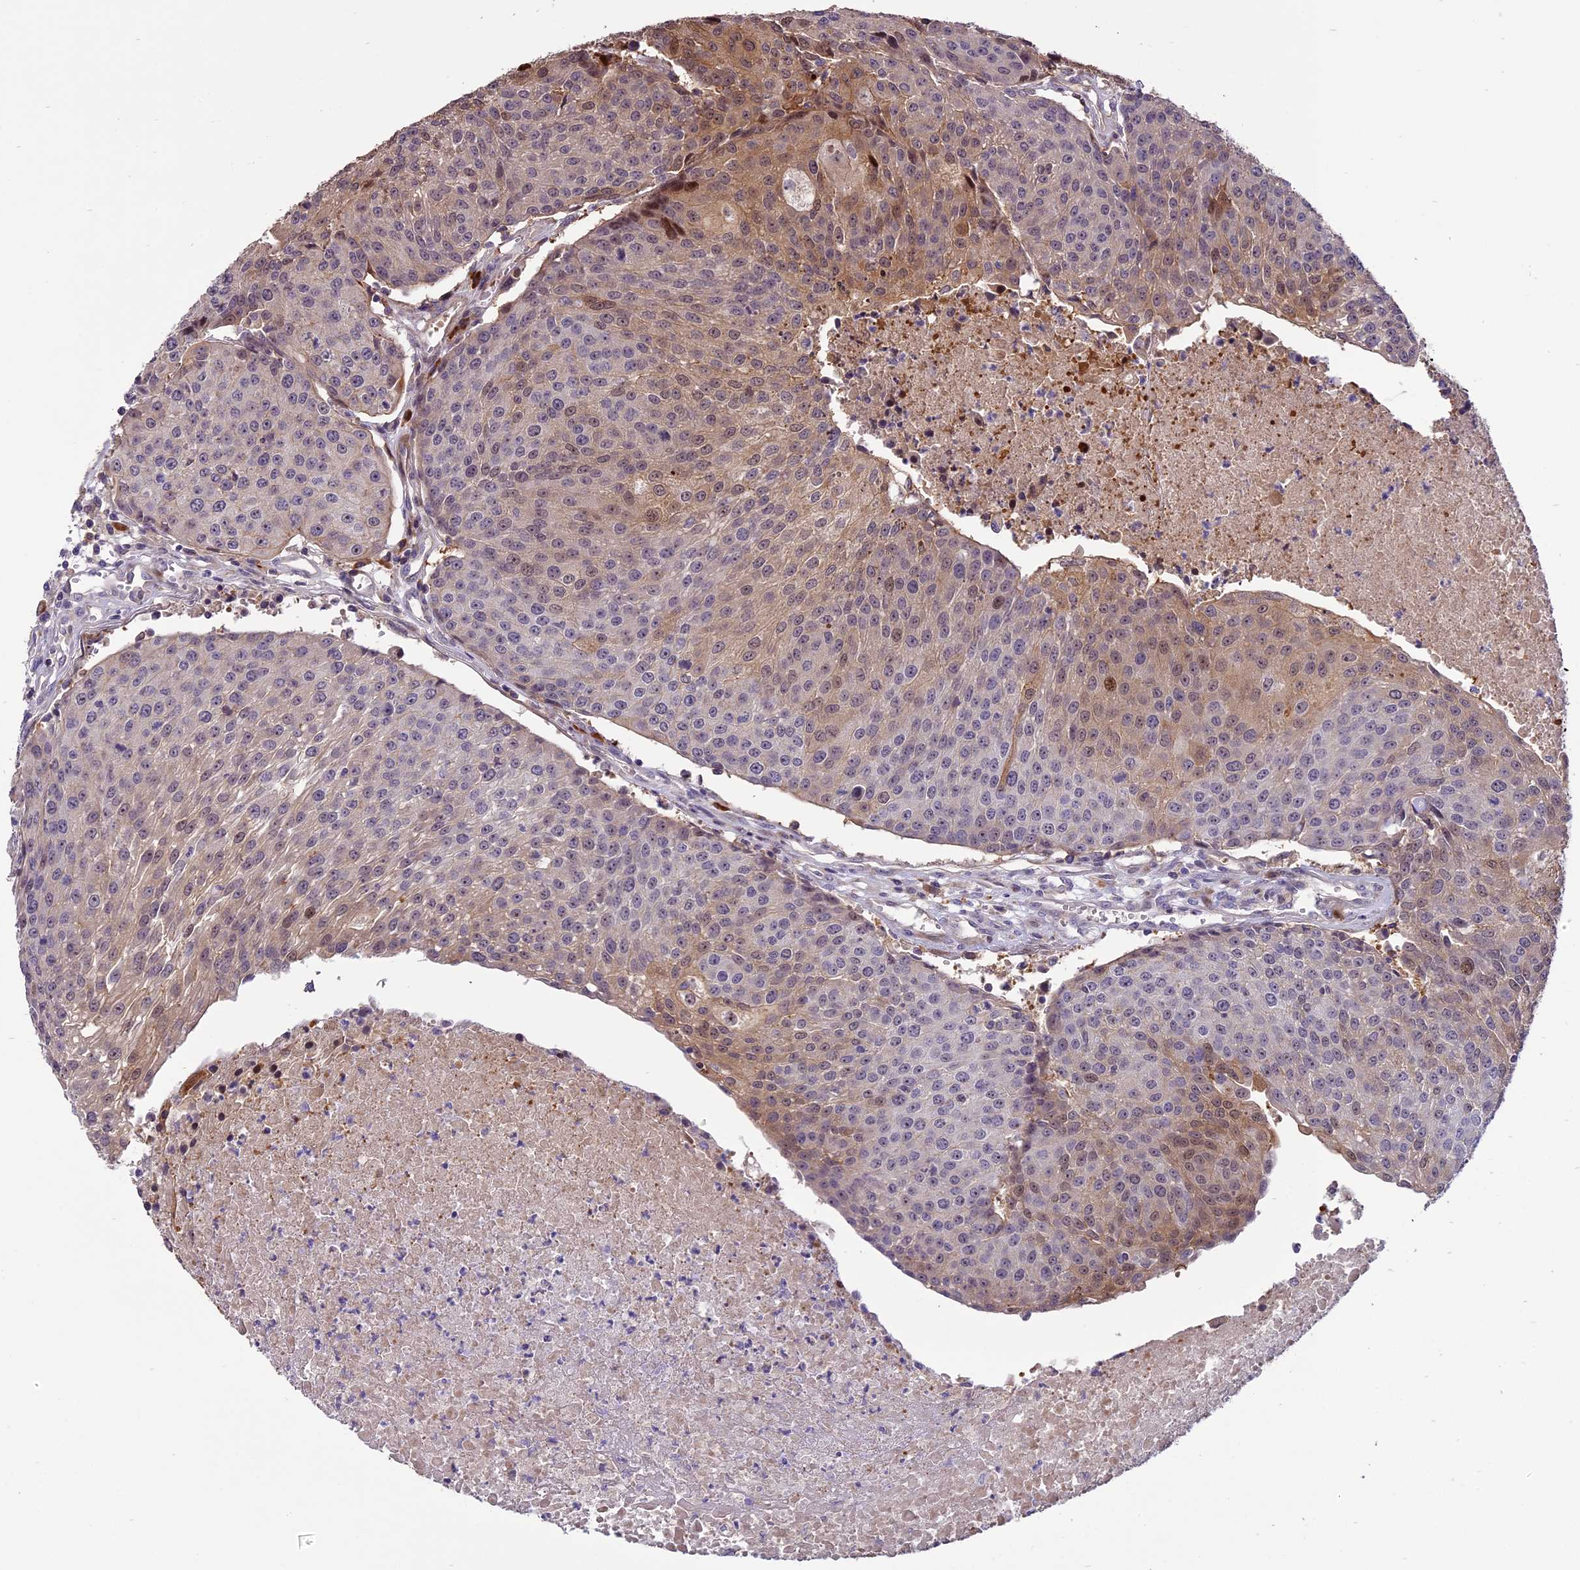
{"staining": {"intensity": "weak", "quantity": "25%-75%", "location": "cytoplasmic/membranous,nuclear"}, "tissue": "urothelial cancer", "cell_type": "Tumor cells", "image_type": "cancer", "snomed": [{"axis": "morphology", "description": "Urothelial carcinoma, High grade"}, {"axis": "topography", "description": "Urinary bladder"}], "caption": "Urothelial cancer was stained to show a protein in brown. There is low levels of weak cytoplasmic/membranous and nuclear staining in approximately 25%-75% of tumor cells. (IHC, brightfield microscopy, high magnification).", "gene": "ENHO", "patient": {"sex": "female", "age": 85}}